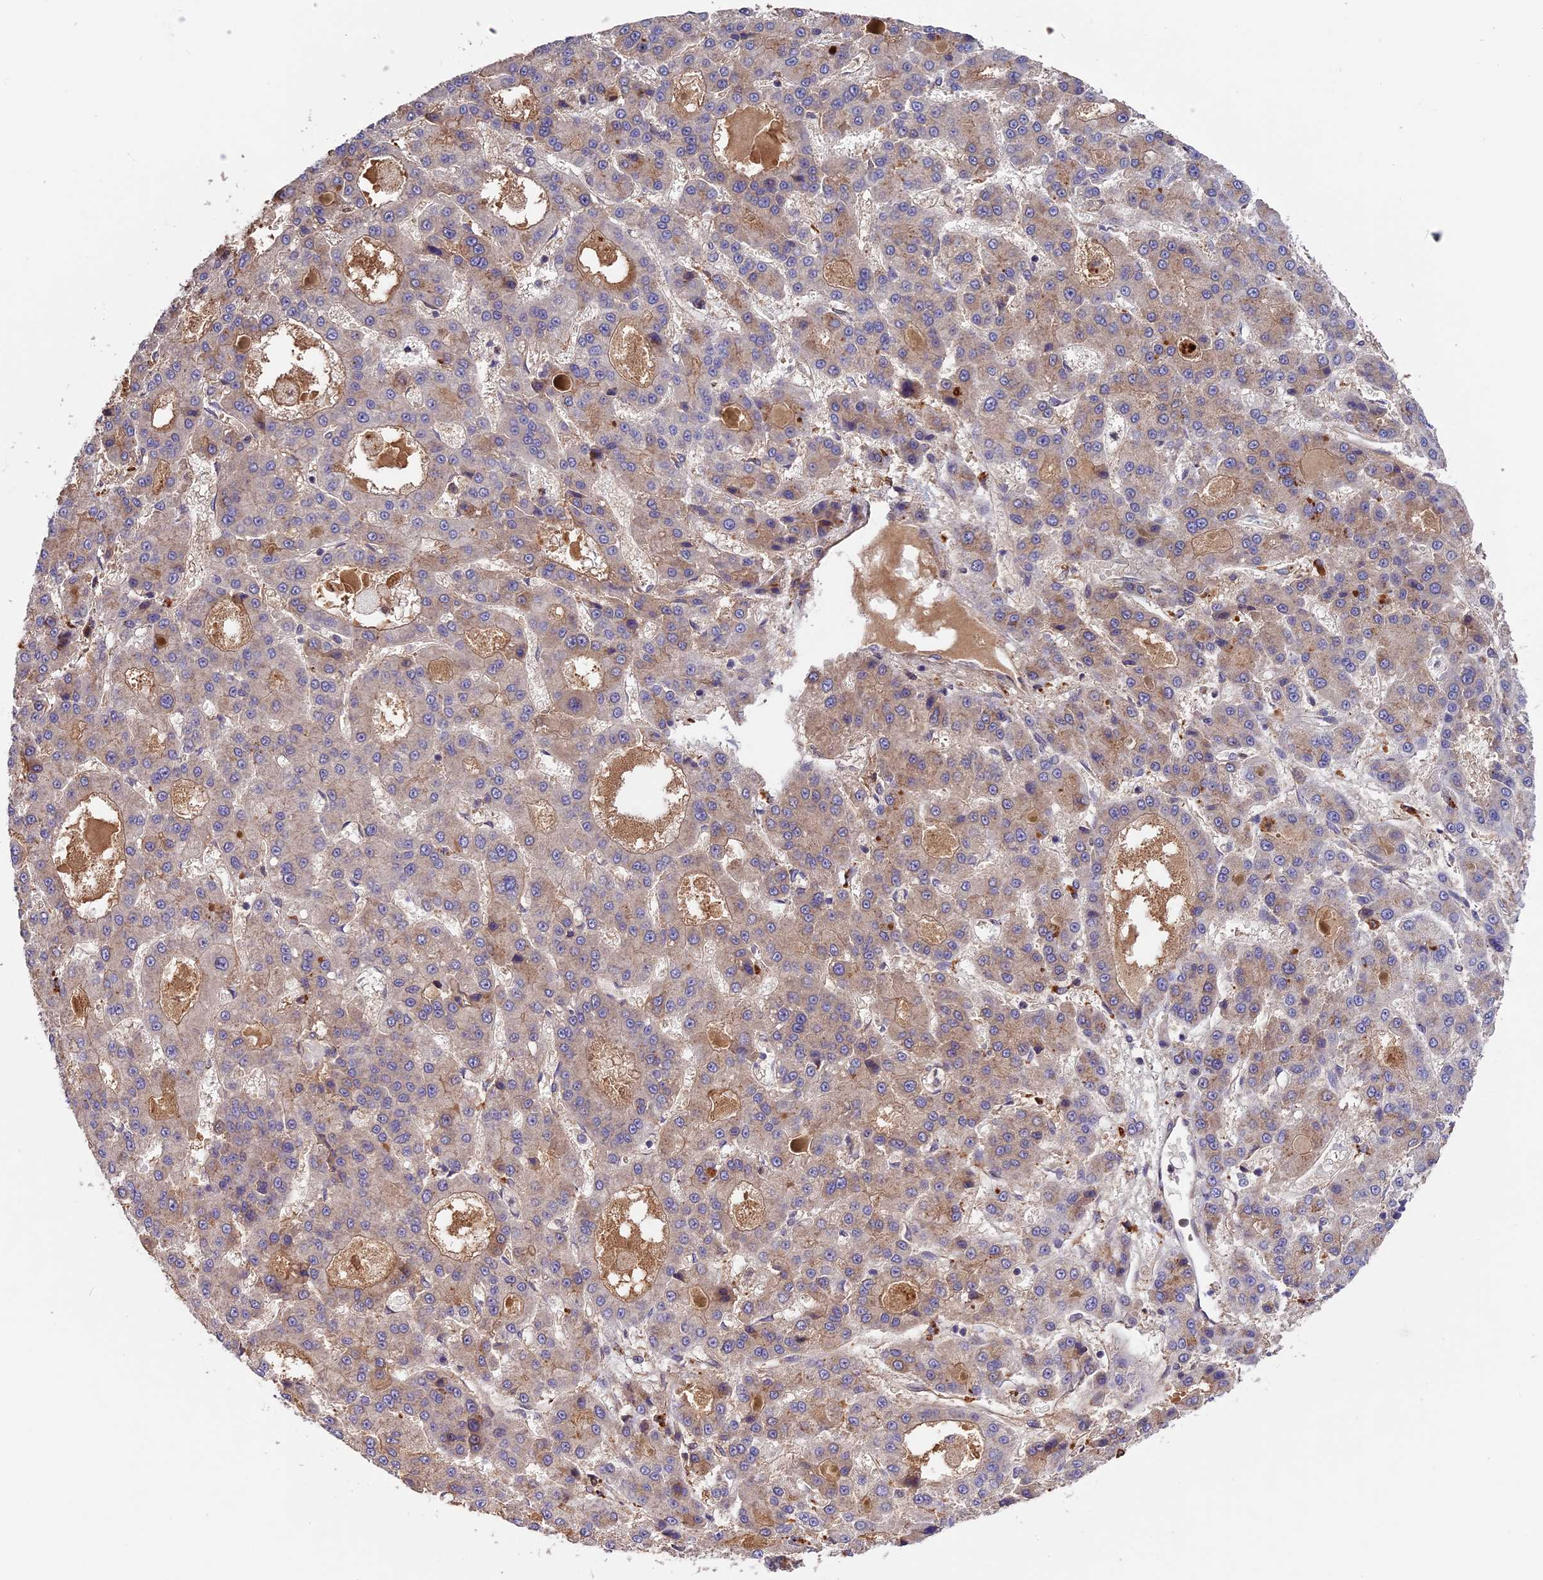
{"staining": {"intensity": "weak", "quantity": "25%-75%", "location": "cytoplasmic/membranous"}, "tissue": "liver cancer", "cell_type": "Tumor cells", "image_type": "cancer", "snomed": [{"axis": "morphology", "description": "Carcinoma, Hepatocellular, NOS"}, {"axis": "topography", "description": "Liver"}], "caption": "About 25%-75% of tumor cells in human hepatocellular carcinoma (liver) reveal weak cytoplasmic/membranous protein staining as visualized by brown immunohistochemical staining.", "gene": "SETD6", "patient": {"sex": "male", "age": 70}}